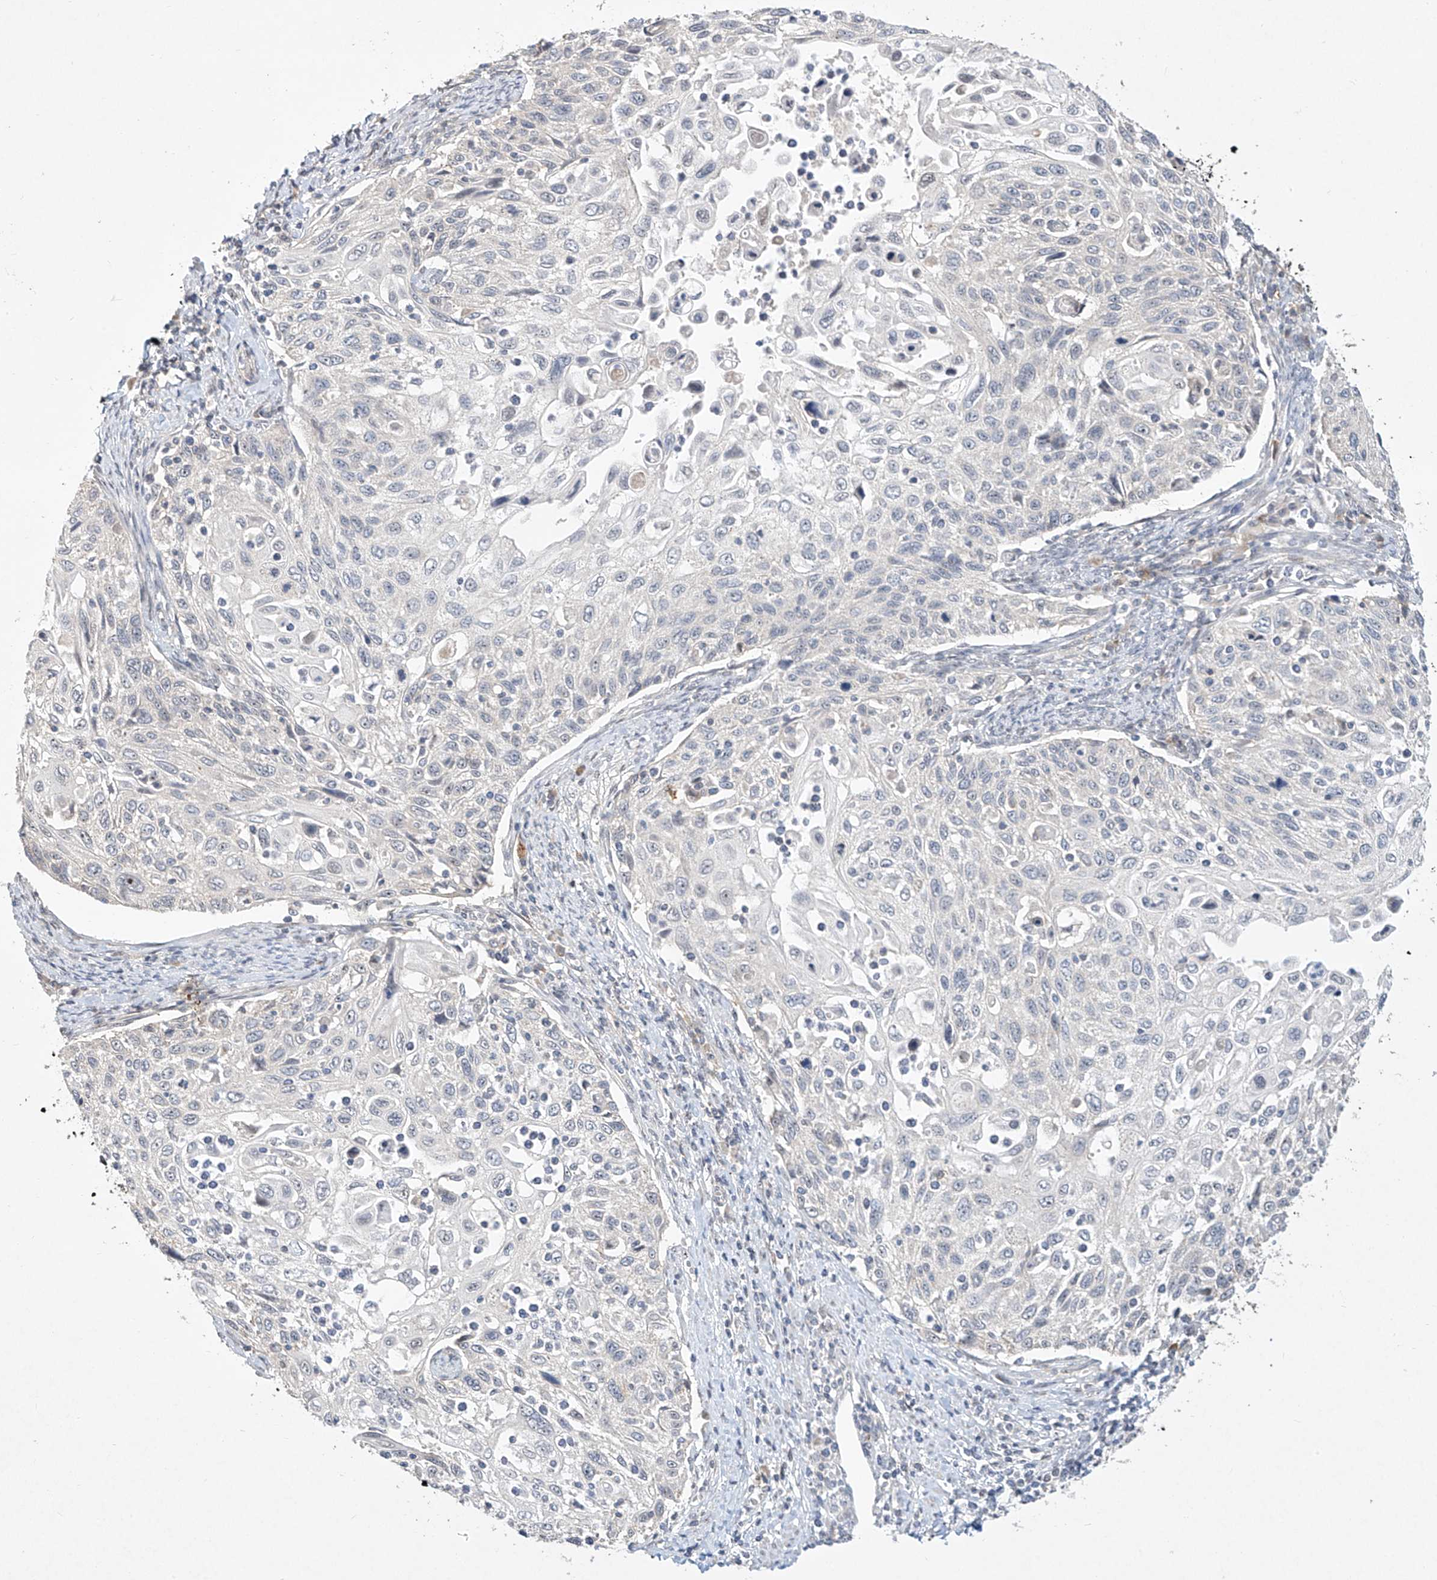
{"staining": {"intensity": "negative", "quantity": "none", "location": "none"}, "tissue": "cervical cancer", "cell_type": "Tumor cells", "image_type": "cancer", "snomed": [{"axis": "morphology", "description": "Squamous cell carcinoma, NOS"}, {"axis": "topography", "description": "Cervix"}], "caption": "The micrograph displays no staining of tumor cells in cervical cancer (squamous cell carcinoma). Nuclei are stained in blue.", "gene": "TASP1", "patient": {"sex": "female", "age": 70}}